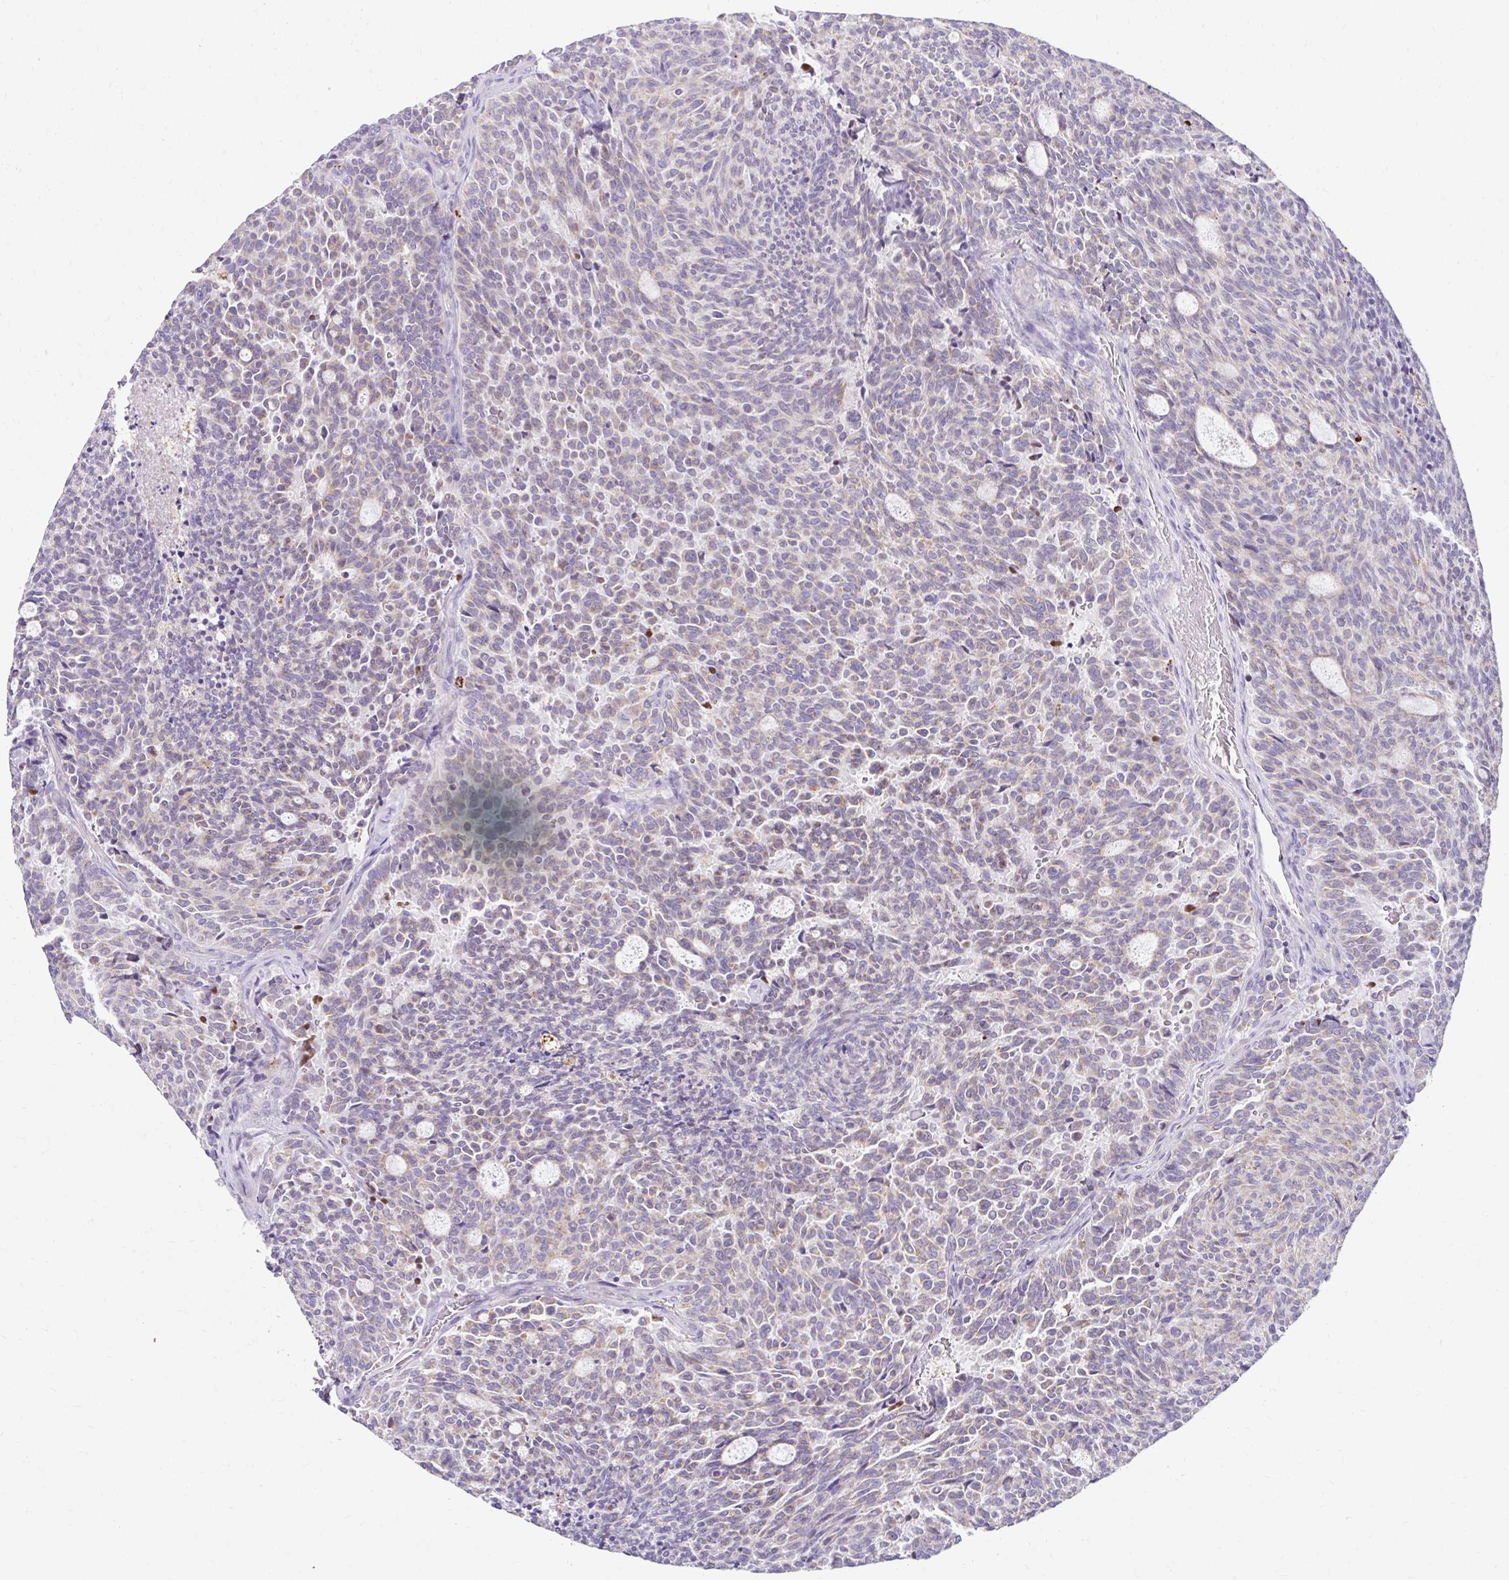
{"staining": {"intensity": "weak", "quantity": ">75%", "location": "cytoplasmic/membranous"}, "tissue": "carcinoid", "cell_type": "Tumor cells", "image_type": "cancer", "snomed": [{"axis": "morphology", "description": "Carcinoid, malignant, NOS"}, {"axis": "topography", "description": "Pancreas"}], "caption": "The immunohistochemical stain shows weak cytoplasmic/membranous expression in tumor cells of malignant carcinoid tissue.", "gene": "ZNF33A", "patient": {"sex": "female", "age": 54}}